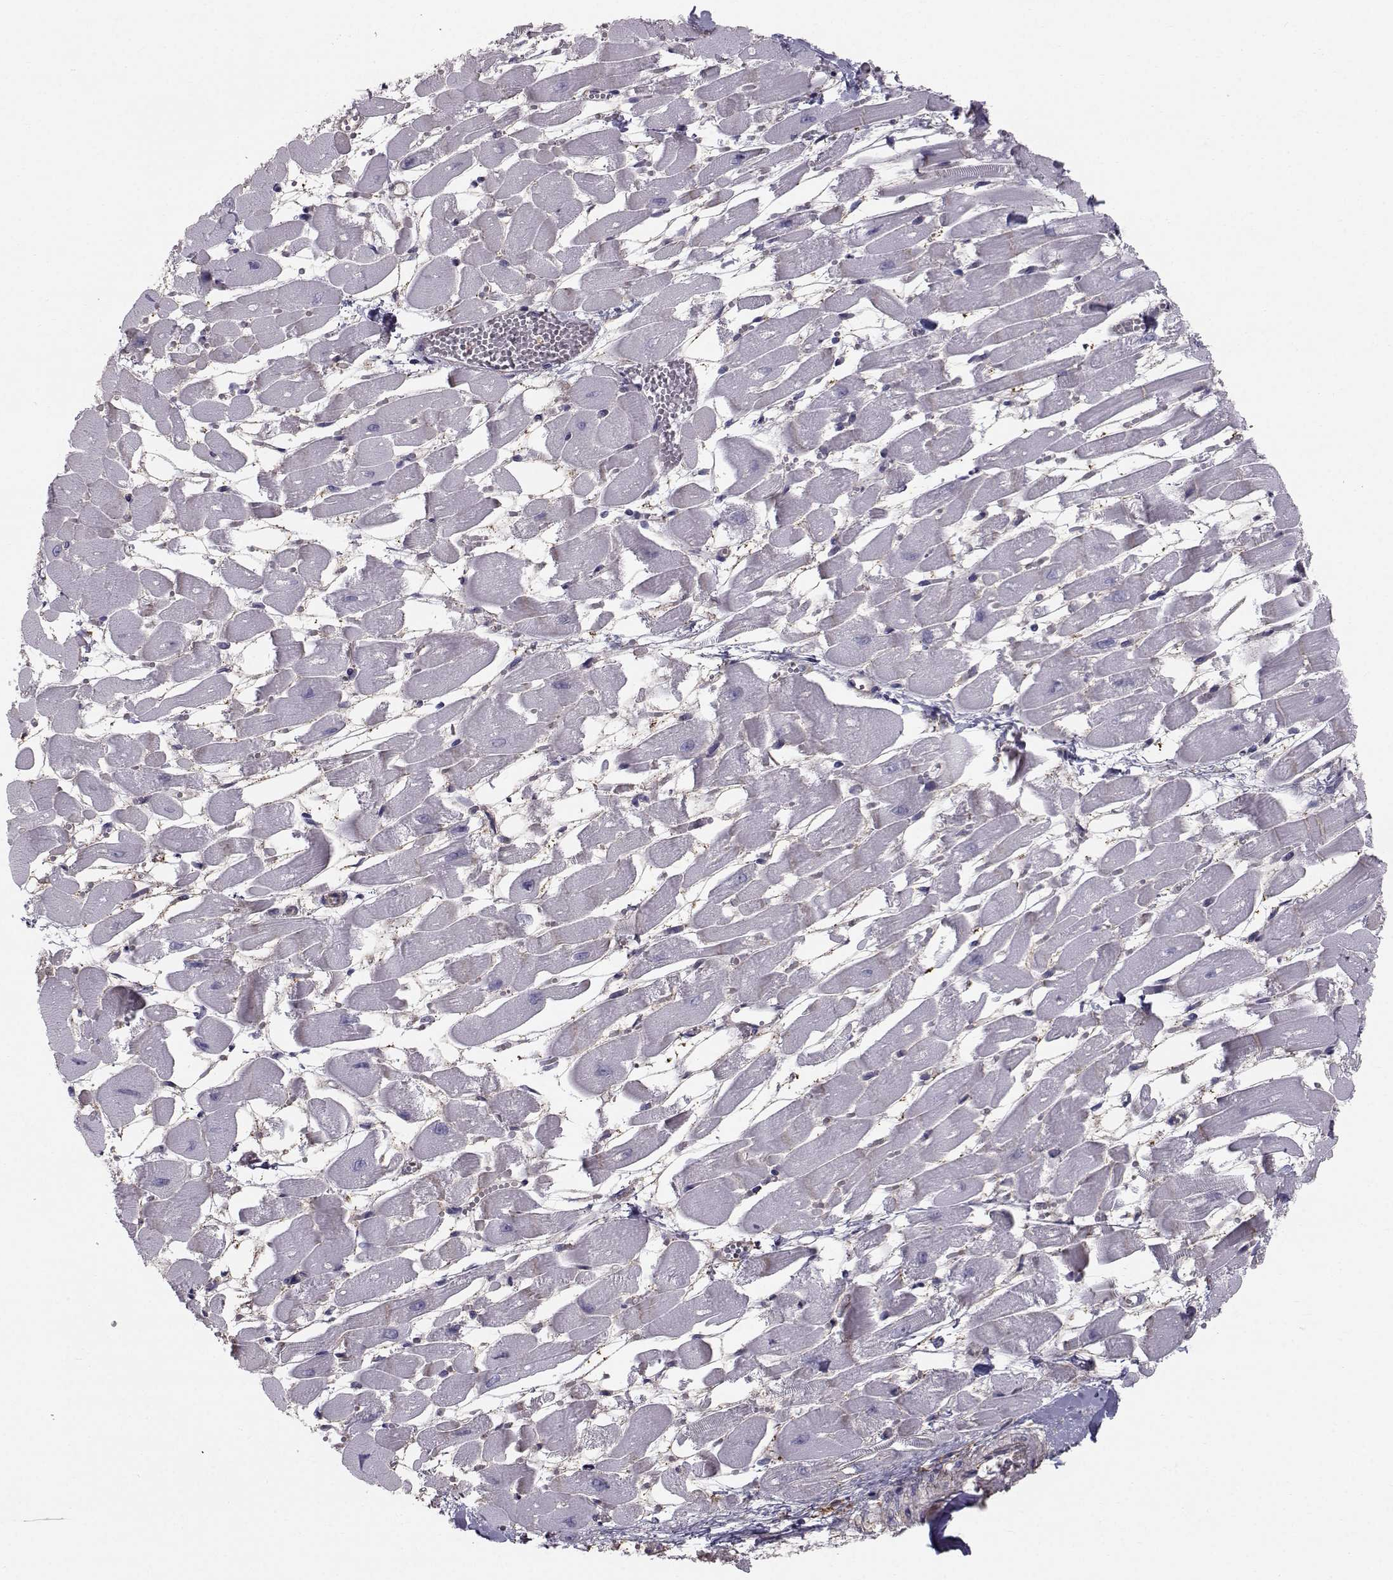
{"staining": {"intensity": "negative", "quantity": "none", "location": "none"}, "tissue": "heart muscle", "cell_type": "Cardiomyocytes", "image_type": "normal", "snomed": [{"axis": "morphology", "description": "Normal tissue, NOS"}, {"axis": "topography", "description": "Heart"}], "caption": "Micrograph shows no protein expression in cardiomyocytes of benign heart muscle.", "gene": "SPDYE4", "patient": {"sex": "female", "age": 52}}